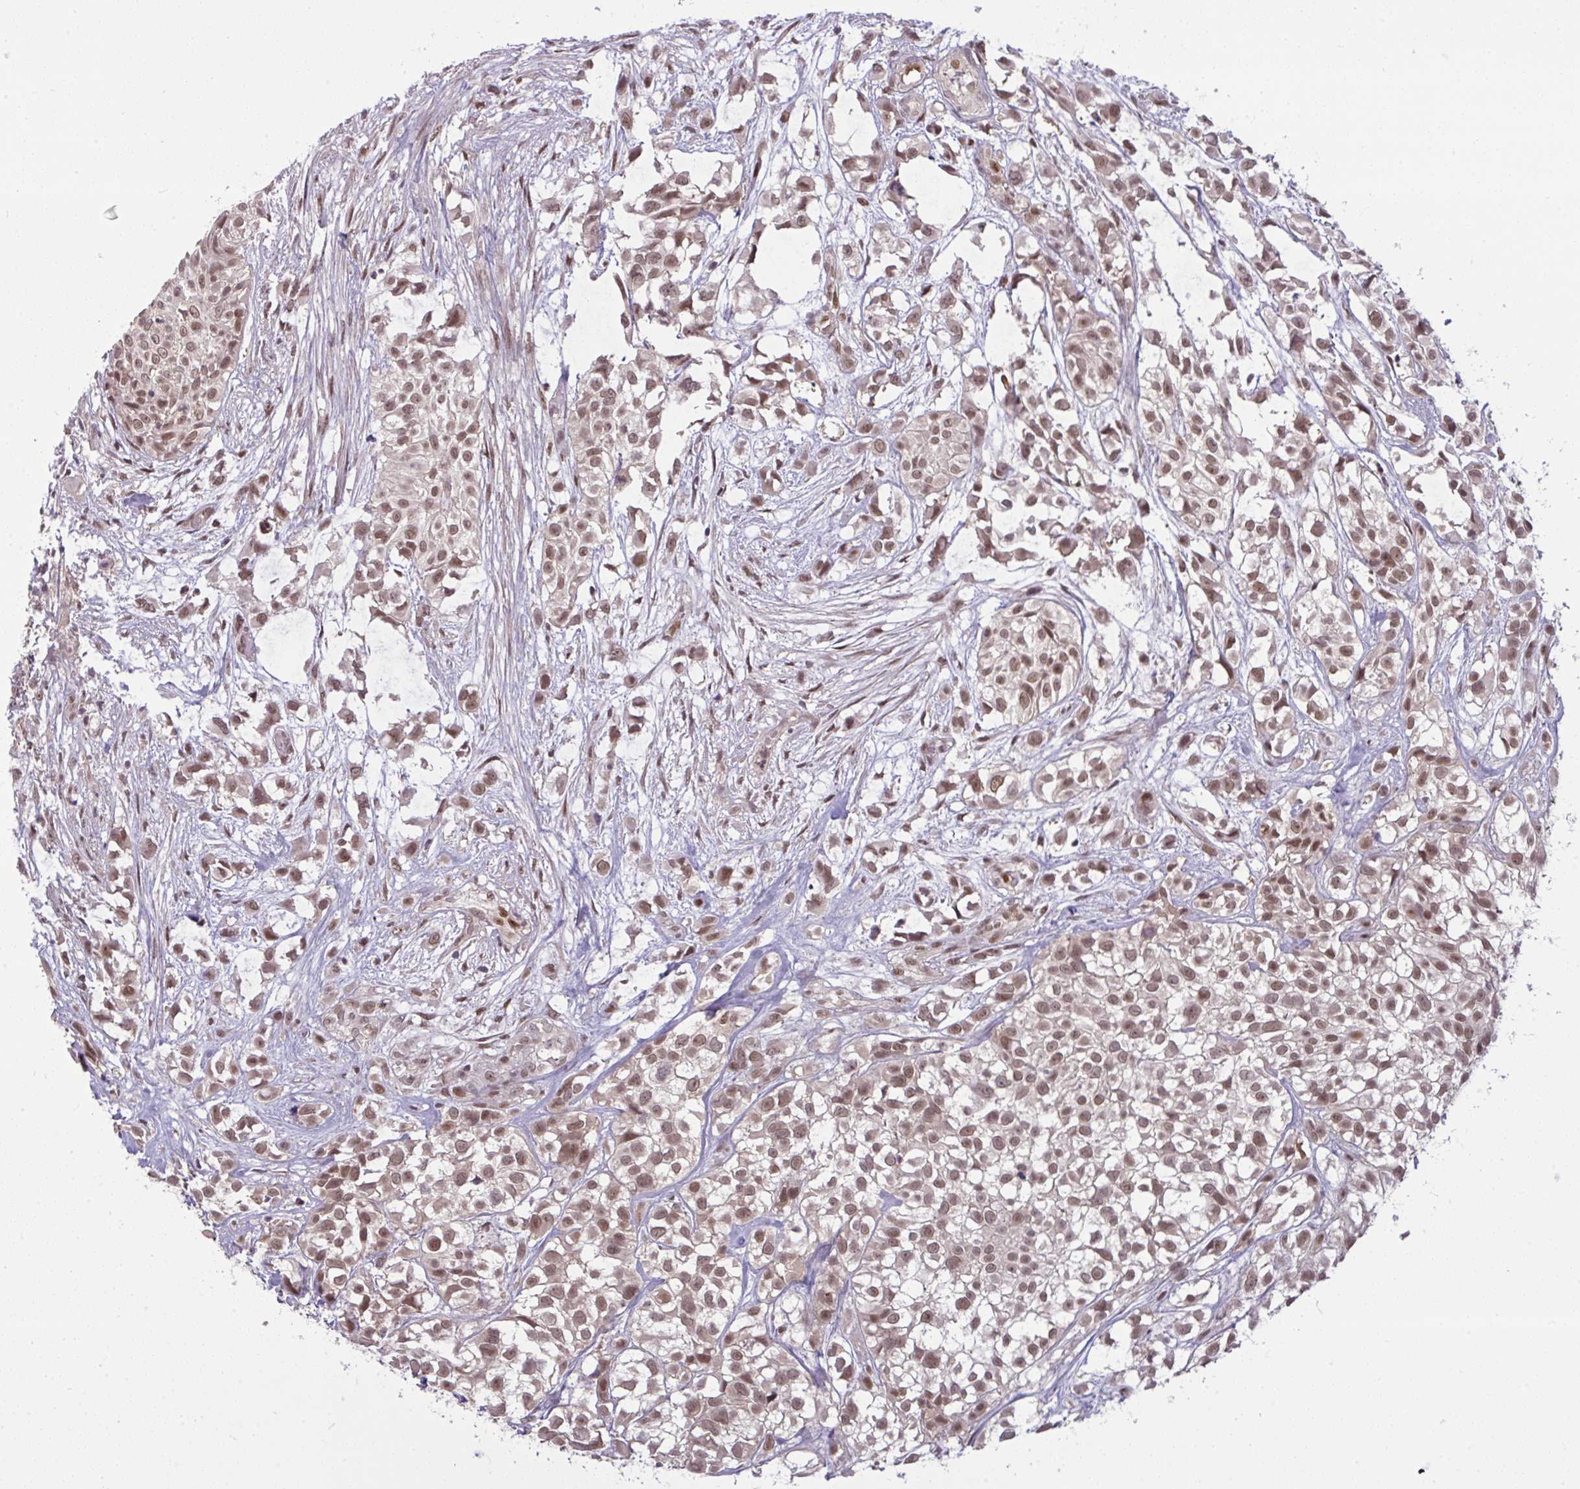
{"staining": {"intensity": "moderate", "quantity": ">75%", "location": "nuclear"}, "tissue": "urothelial cancer", "cell_type": "Tumor cells", "image_type": "cancer", "snomed": [{"axis": "morphology", "description": "Urothelial carcinoma, High grade"}, {"axis": "topography", "description": "Urinary bladder"}], "caption": "Moderate nuclear protein expression is present in approximately >75% of tumor cells in high-grade urothelial carcinoma. (DAB (3,3'-diaminobenzidine) IHC with brightfield microscopy, high magnification).", "gene": "KLF2", "patient": {"sex": "male", "age": 56}}